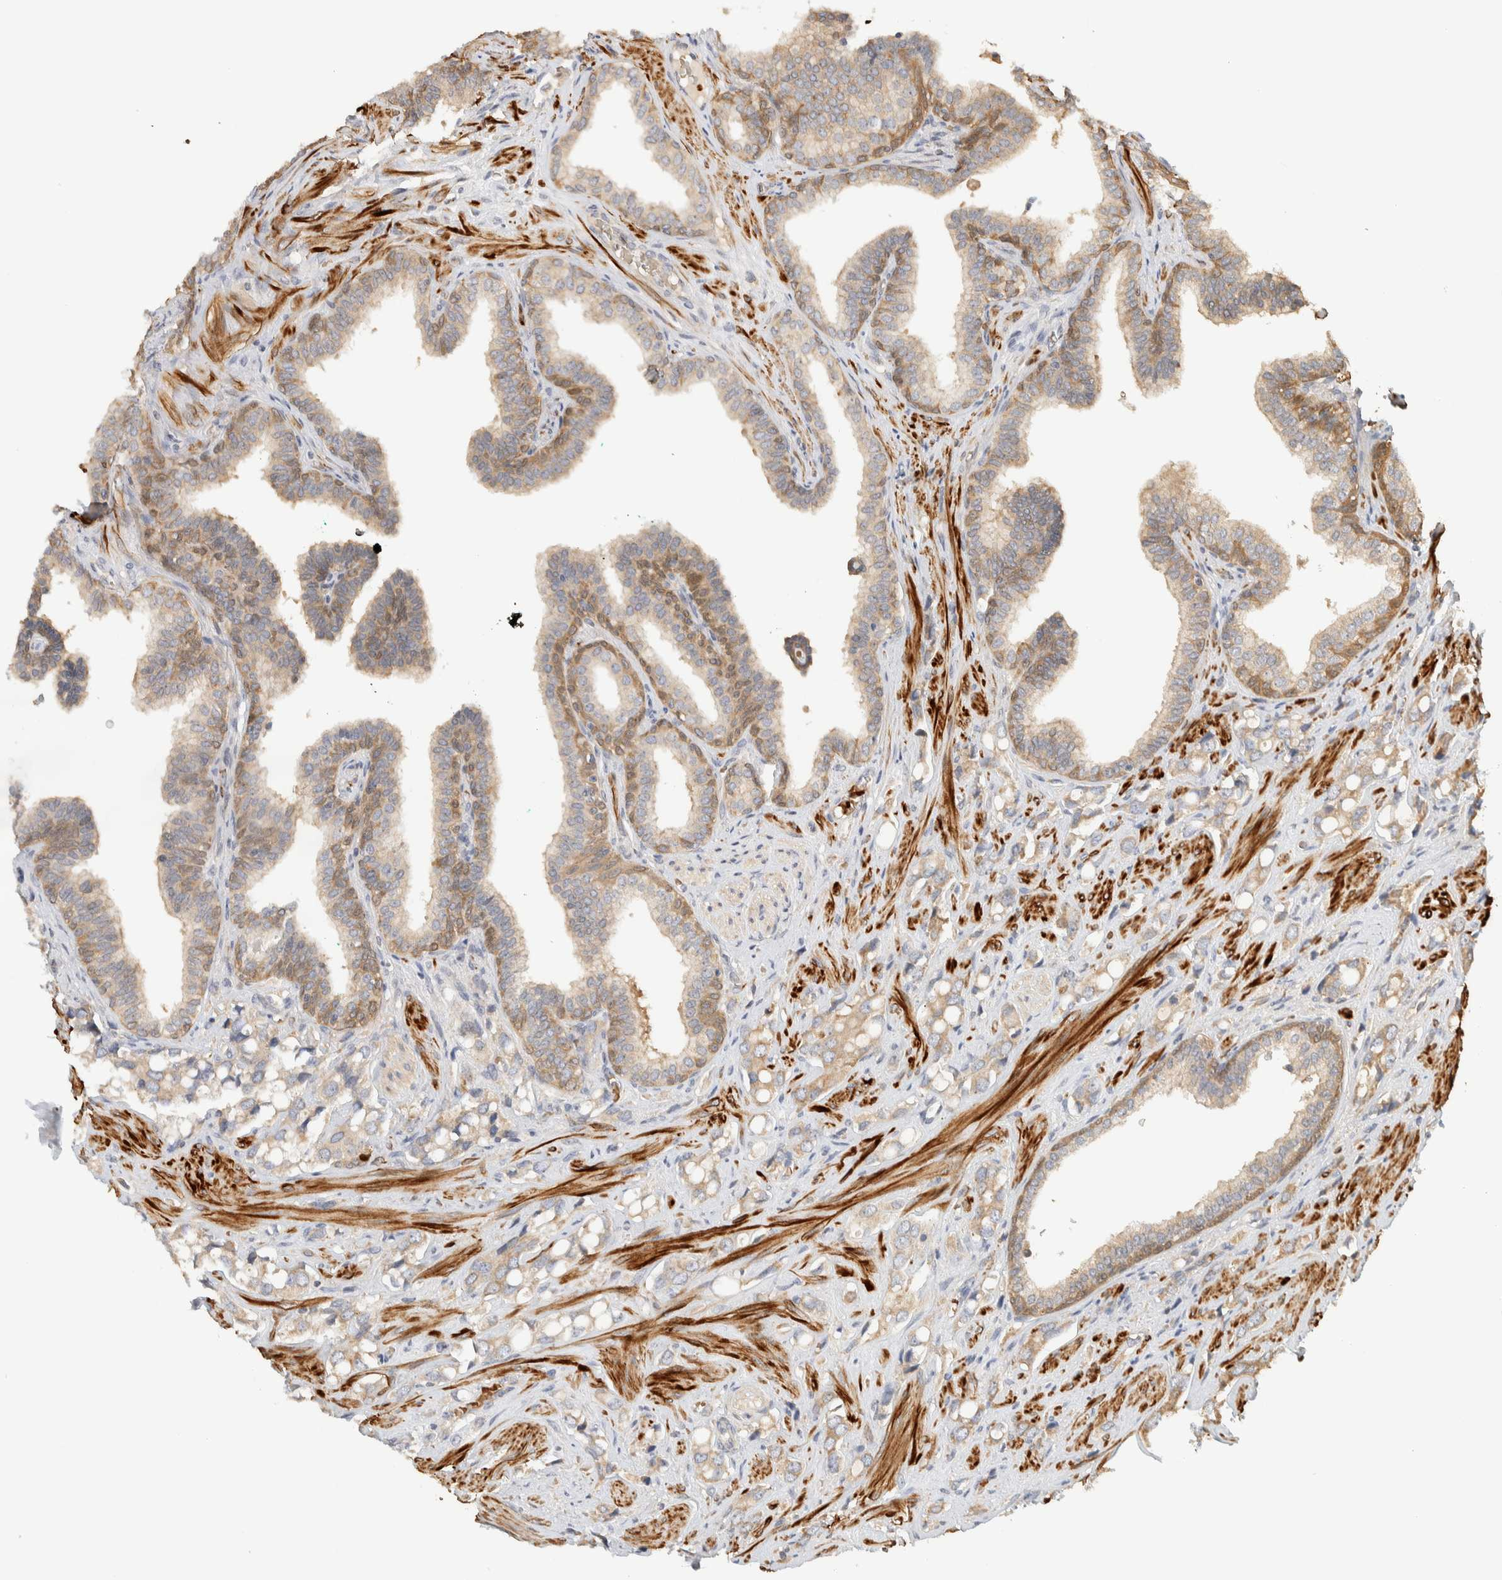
{"staining": {"intensity": "weak", "quantity": ">75%", "location": "cytoplasmic/membranous"}, "tissue": "prostate cancer", "cell_type": "Tumor cells", "image_type": "cancer", "snomed": [{"axis": "morphology", "description": "Adenocarcinoma, High grade"}, {"axis": "topography", "description": "Prostate"}], "caption": "Prostate cancer stained with a brown dye demonstrates weak cytoplasmic/membranous positive expression in about >75% of tumor cells.", "gene": "TTI2", "patient": {"sex": "male", "age": 52}}